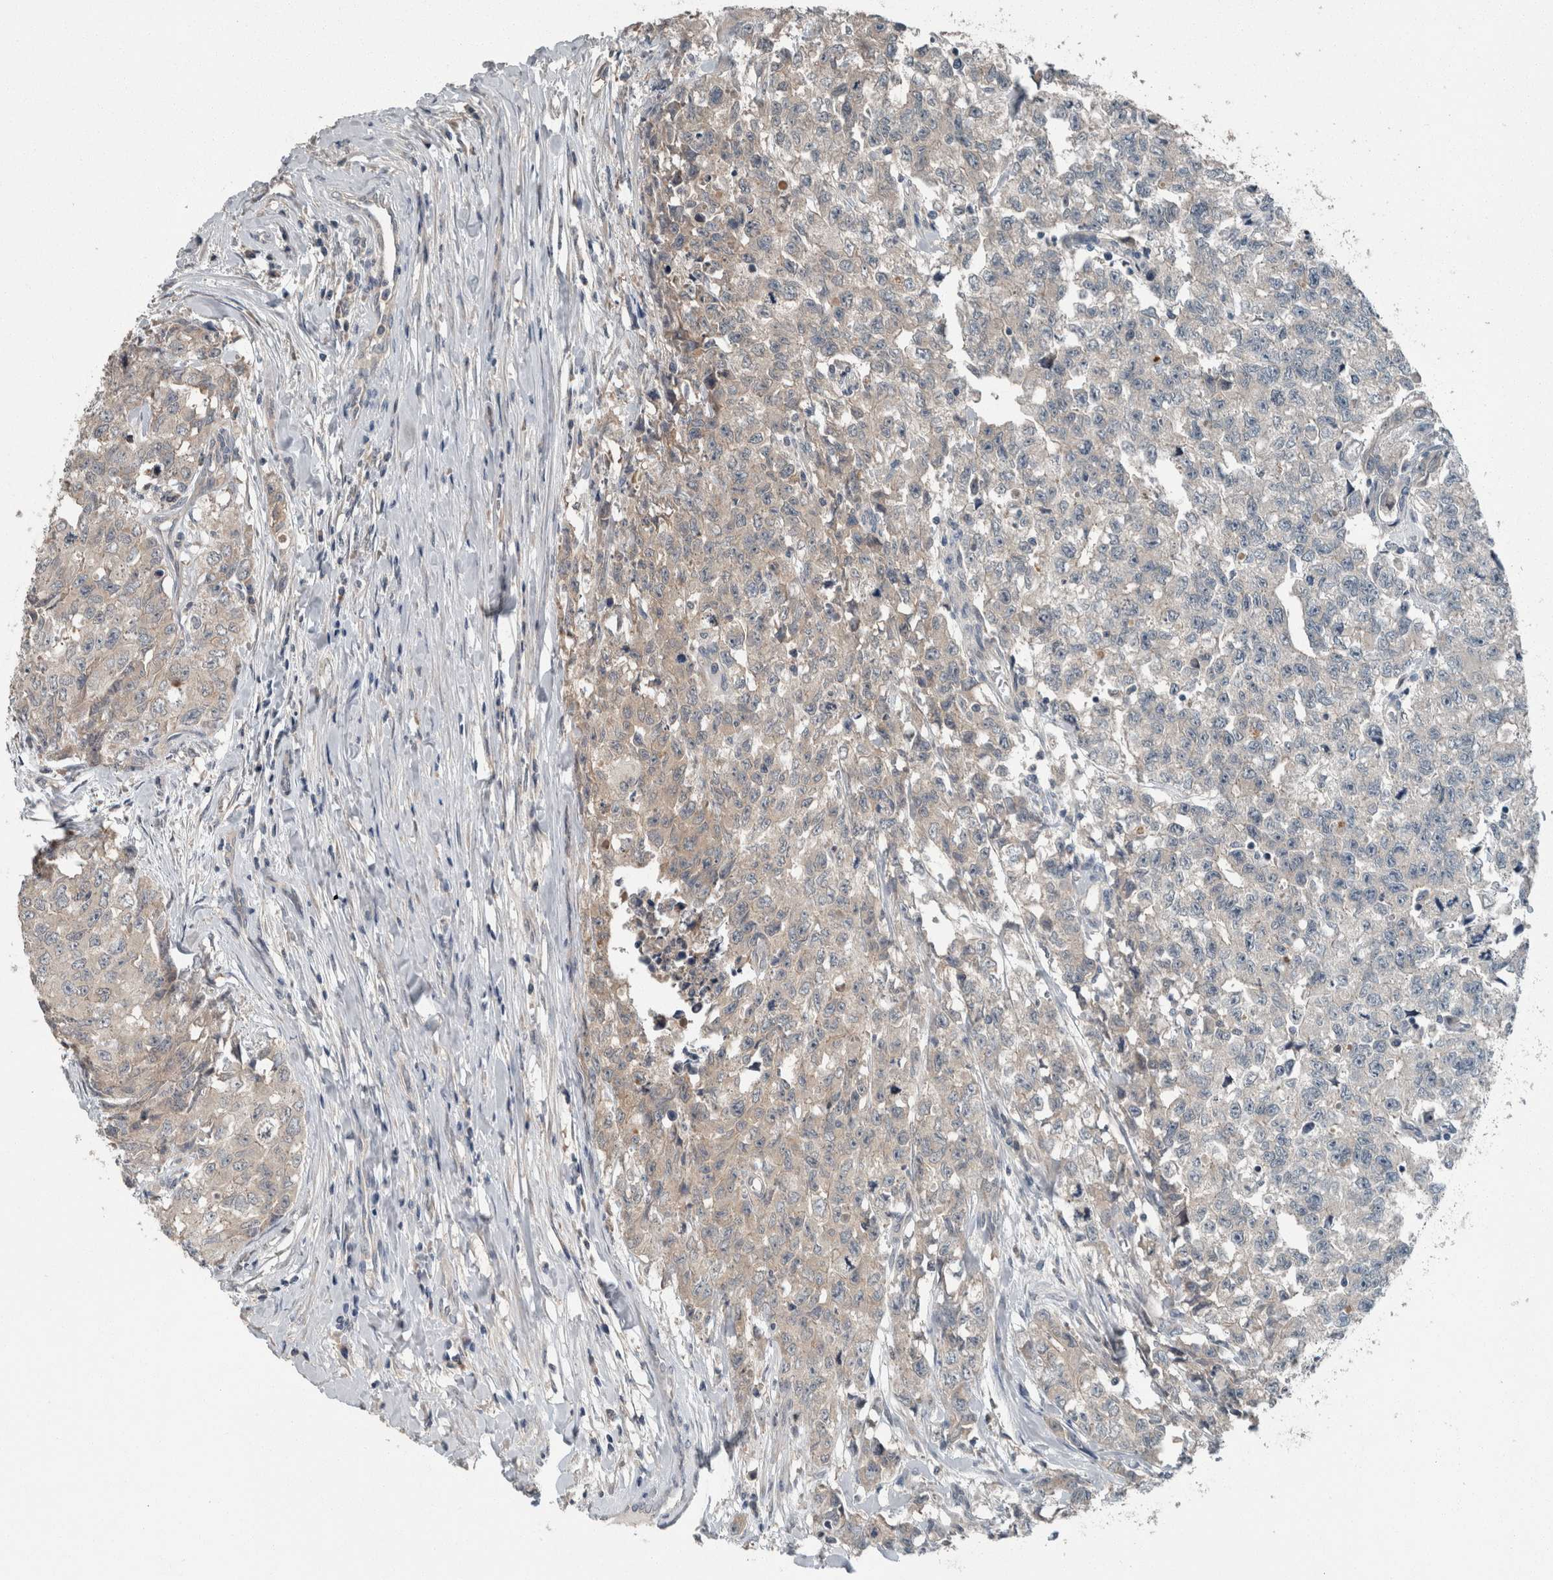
{"staining": {"intensity": "weak", "quantity": "25%-75%", "location": "cytoplasmic/membranous"}, "tissue": "testis cancer", "cell_type": "Tumor cells", "image_type": "cancer", "snomed": [{"axis": "morphology", "description": "Carcinoma, Embryonal, NOS"}, {"axis": "topography", "description": "Testis"}], "caption": "Protein staining demonstrates weak cytoplasmic/membranous expression in about 25%-75% of tumor cells in testis cancer.", "gene": "KNTC1", "patient": {"sex": "male", "age": 28}}